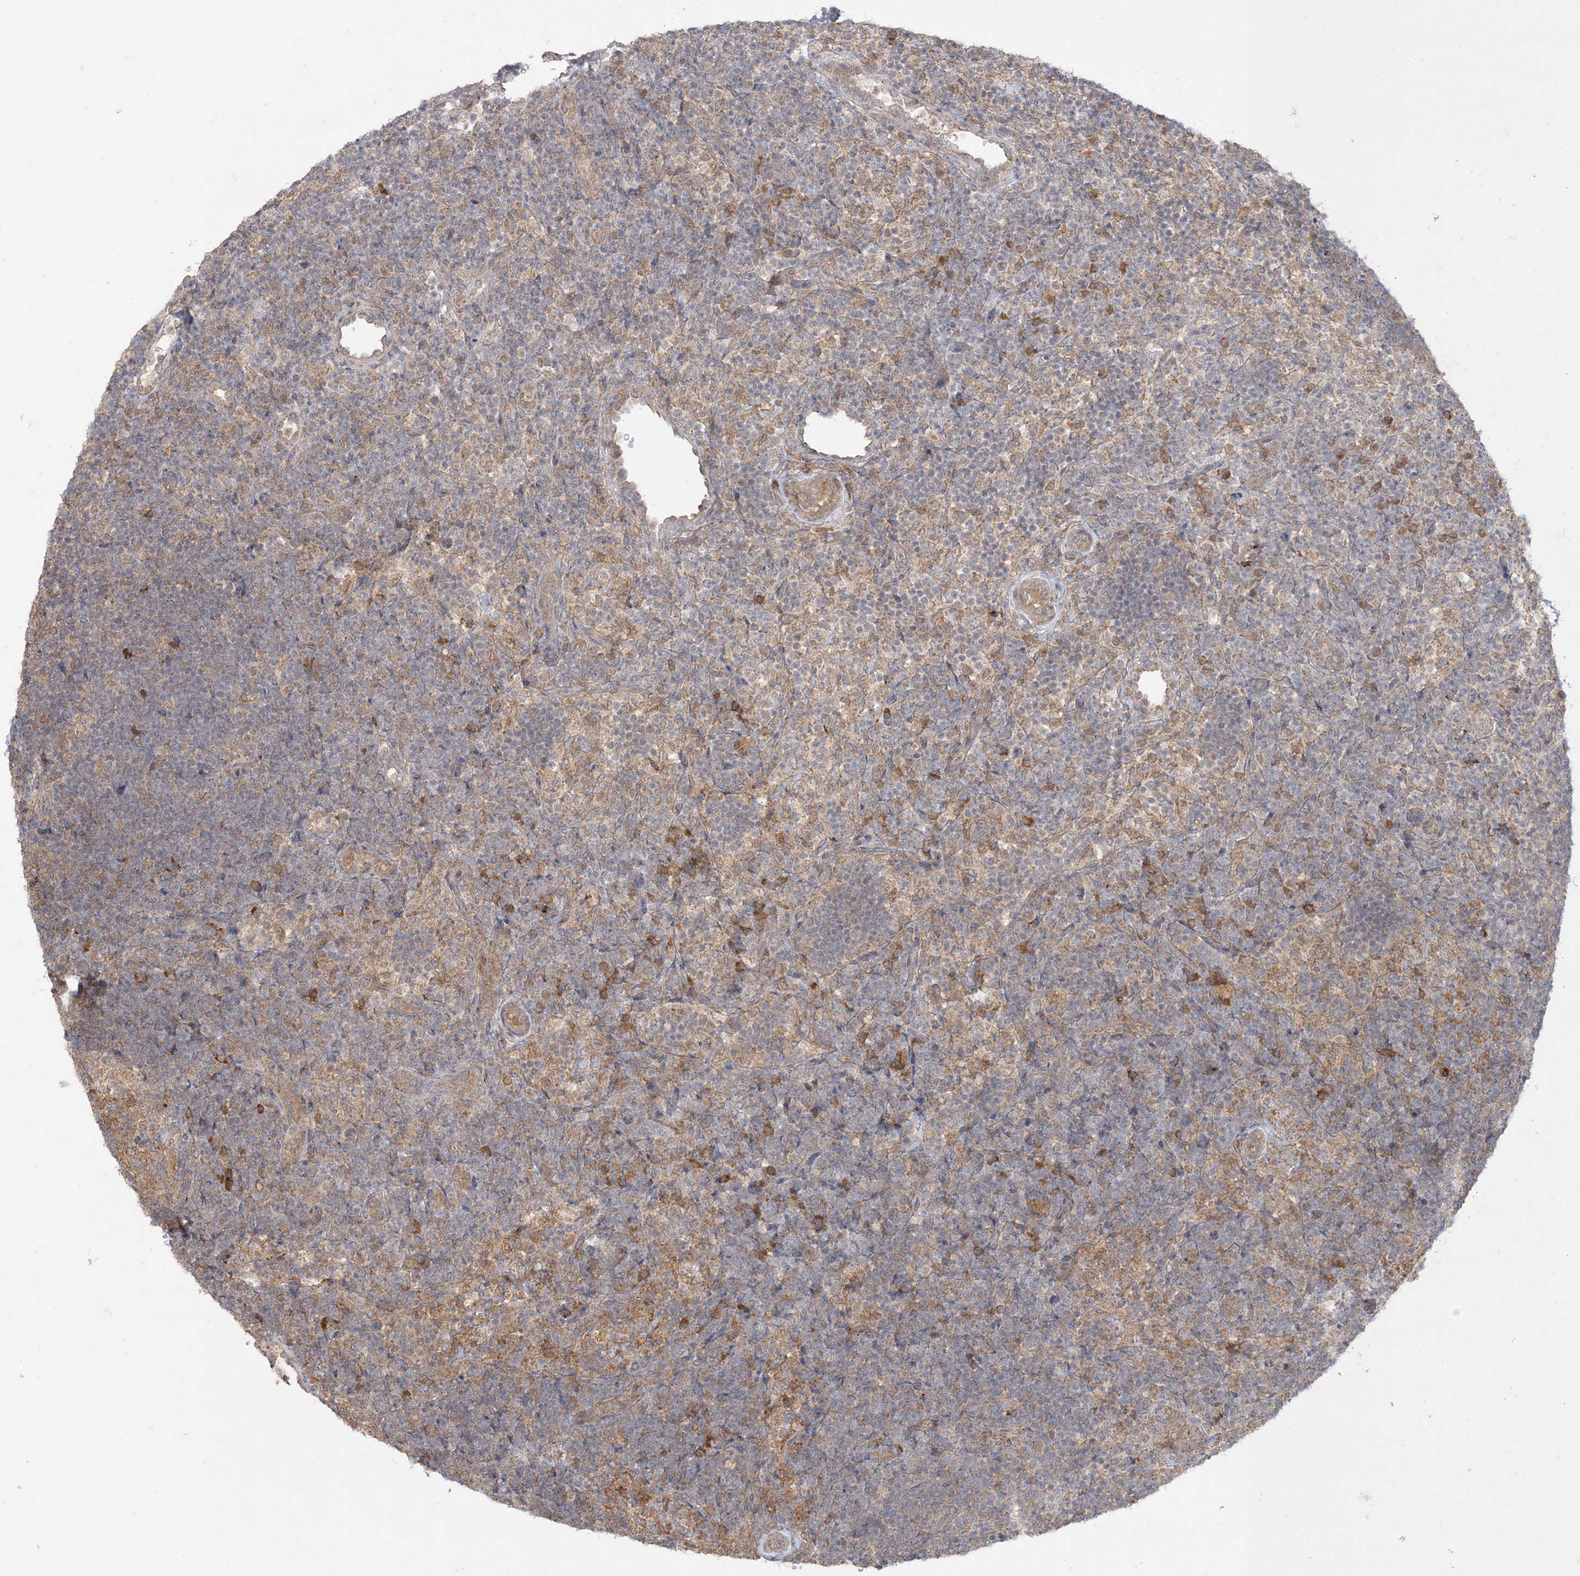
{"staining": {"intensity": "negative", "quantity": "none", "location": "none"}, "tissue": "lymph node", "cell_type": "Germinal center cells", "image_type": "normal", "snomed": [{"axis": "morphology", "description": "Normal tissue, NOS"}, {"axis": "topography", "description": "Lymph node"}], "caption": "Benign lymph node was stained to show a protein in brown. There is no significant staining in germinal center cells. Brightfield microscopy of immunohistochemistry (IHC) stained with DAB (brown) and hematoxylin (blue), captured at high magnification.", "gene": "ODC1", "patient": {"sex": "female", "age": 22}}